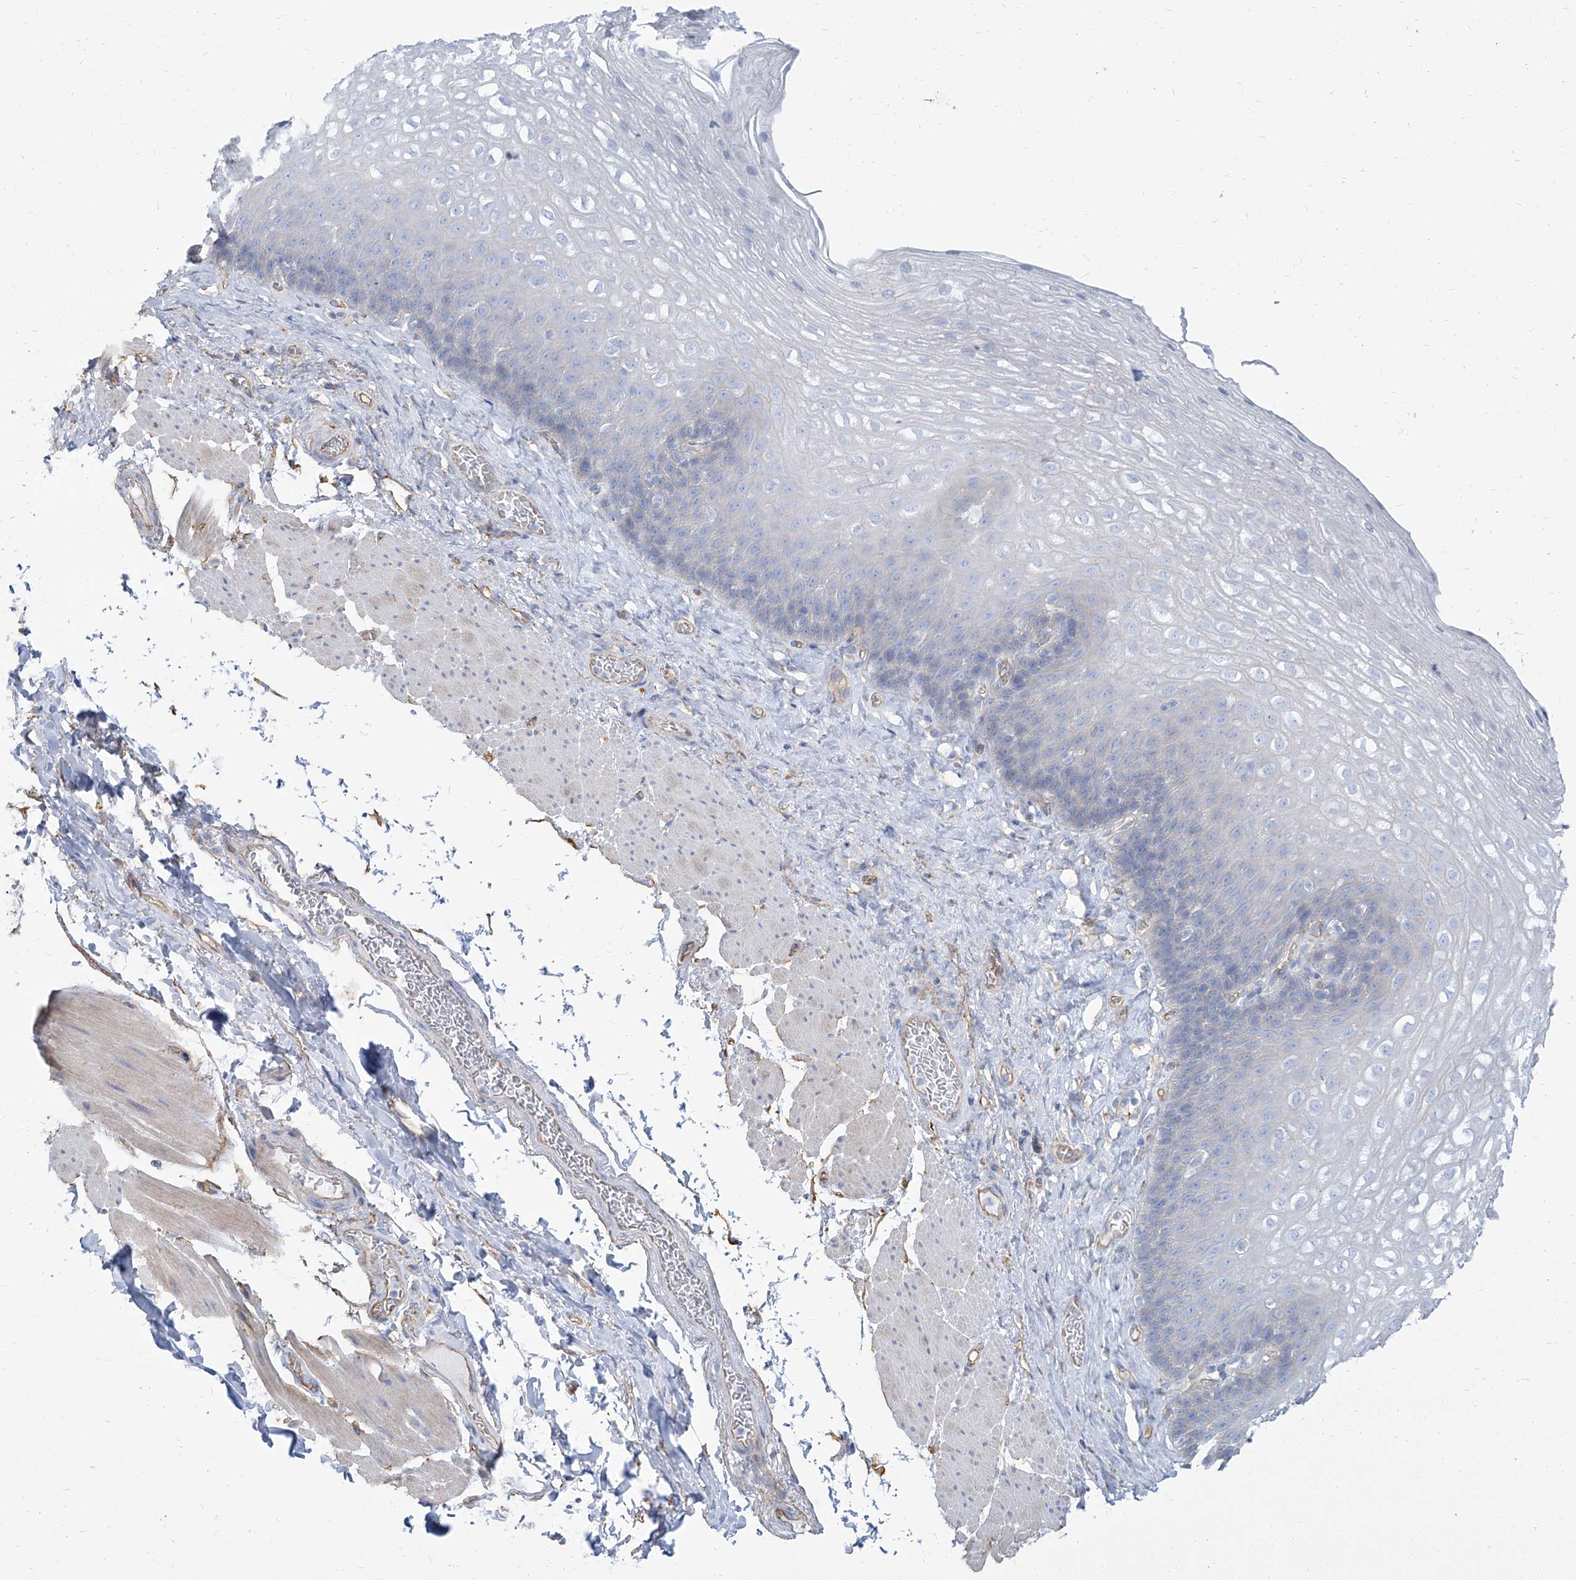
{"staining": {"intensity": "negative", "quantity": "none", "location": "none"}, "tissue": "esophagus", "cell_type": "Squamous epithelial cells", "image_type": "normal", "snomed": [{"axis": "morphology", "description": "Normal tissue, NOS"}, {"axis": "topography", "description": "Esophagus"}], "caption": "High power microscopy micrograph of an IHC photomicrograph of benign esophagus, revealing no significant expression in squamous epithelial cells.", "gene": "TXLNB", "patient": {"sex": "female", "age": 66}}